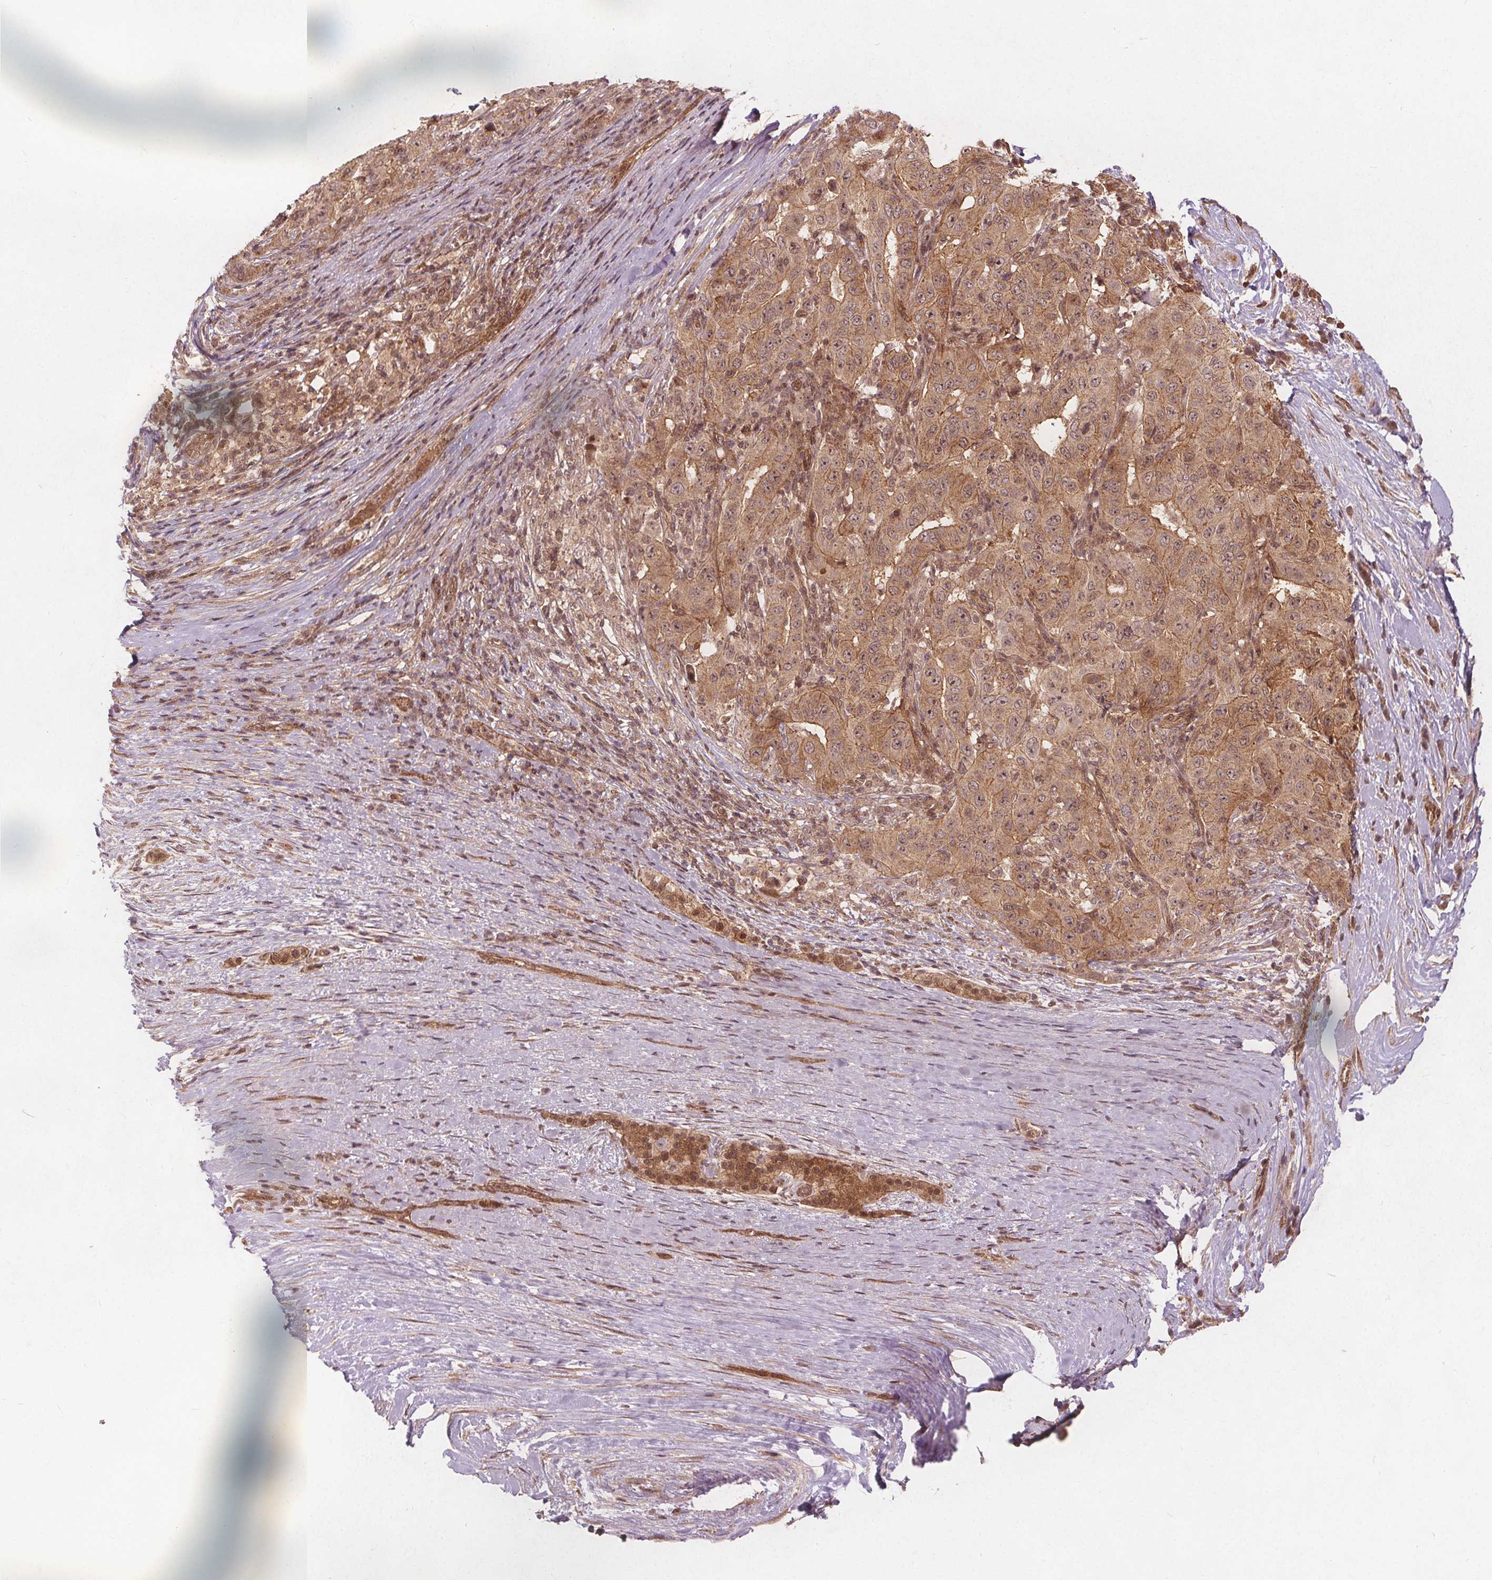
{"staining": {"intensity": "moderate", "quantity": ">75%", "location": "cytoplasmic/membranous"}, "tissue": "pancreatic cancer", "cell_type": "Tumor cells", "image_type": "cancer", "snomed": [{"axis": "morphology", "description": "Adenocarcinoma, NOS"}, {"axis": "topography", "description": "Pancreas"}], "caption": "Protein expression analysis of human adenocarcinoma (pancreatic) reveals moderate cytoplasmic/membranous positivity in about >75% of tumor cells.", "gene": "PPP1CB", "patient": {"sex": "male", "age": 63}}